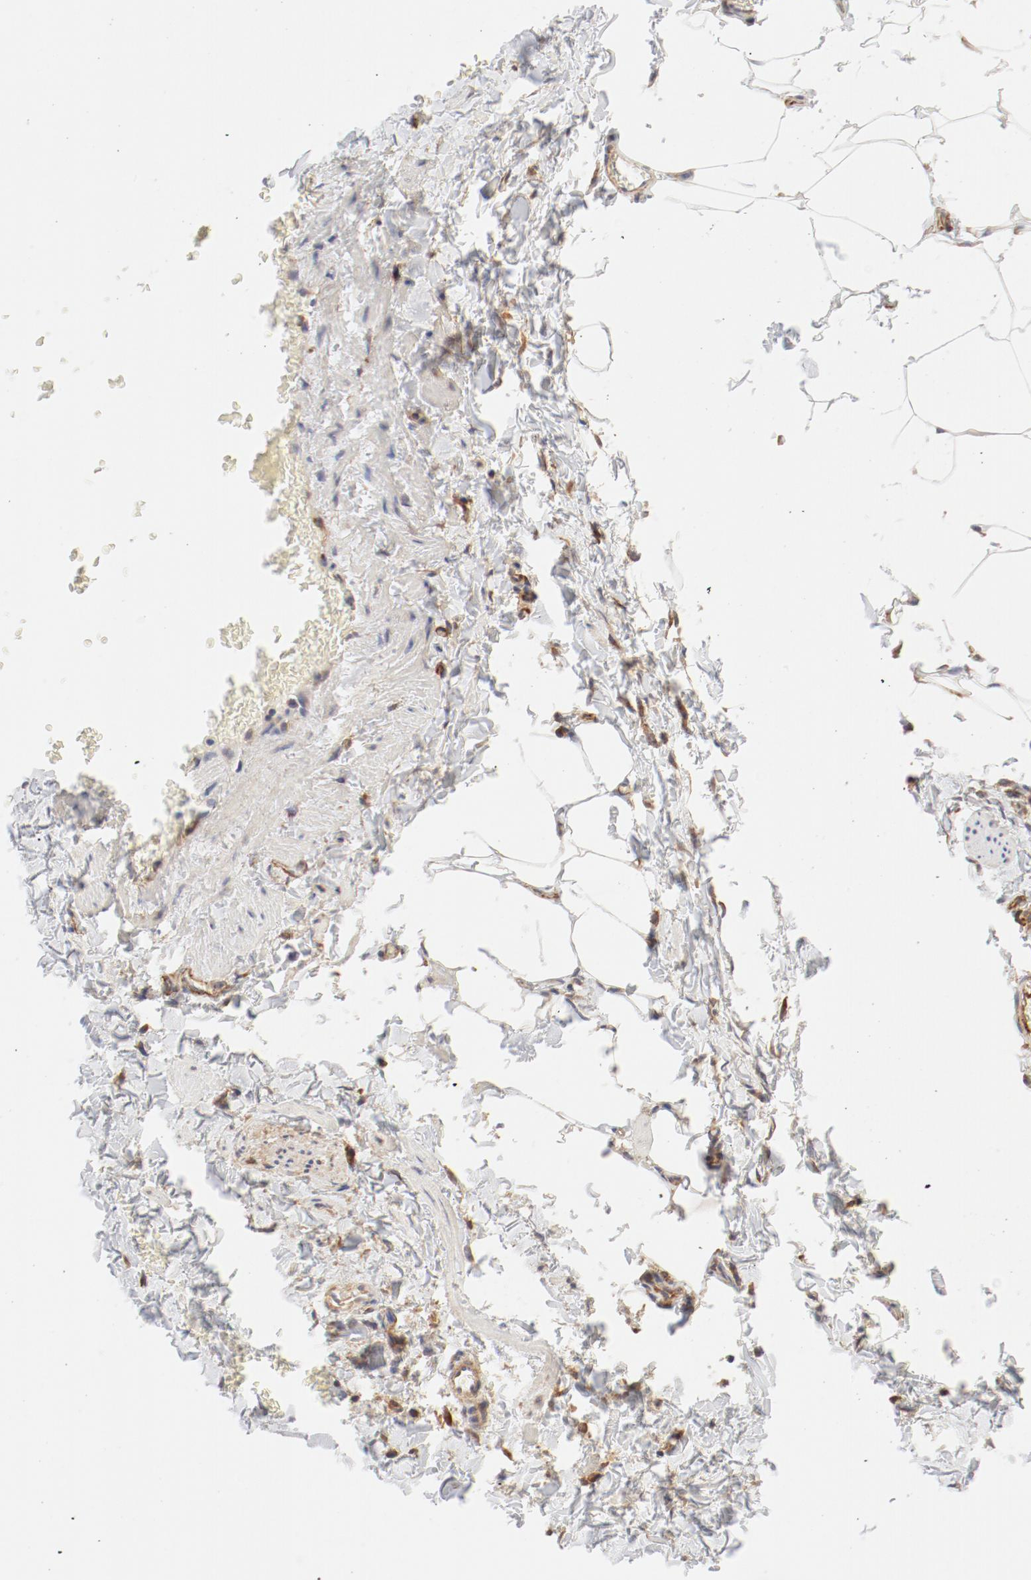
{"staining": {"intensity": "negative", "quantity": "none", "location": "none"}, "tissue": "adipose tissue", "cell_type": "Adipocytes", "image_type": "normal", "snomed": [{"axis": "morphology", "description": "Normal tissue, NOS"}, {"axis": "topography", "description": "Vascular tissue"}], "caption": "Human adipose tissue stained for a protein using immunohistochemistry (IHC) reveals no staining in adipocytes.", "gene": "AP2A1", "patient": {"sex": "male", "age": 41}}